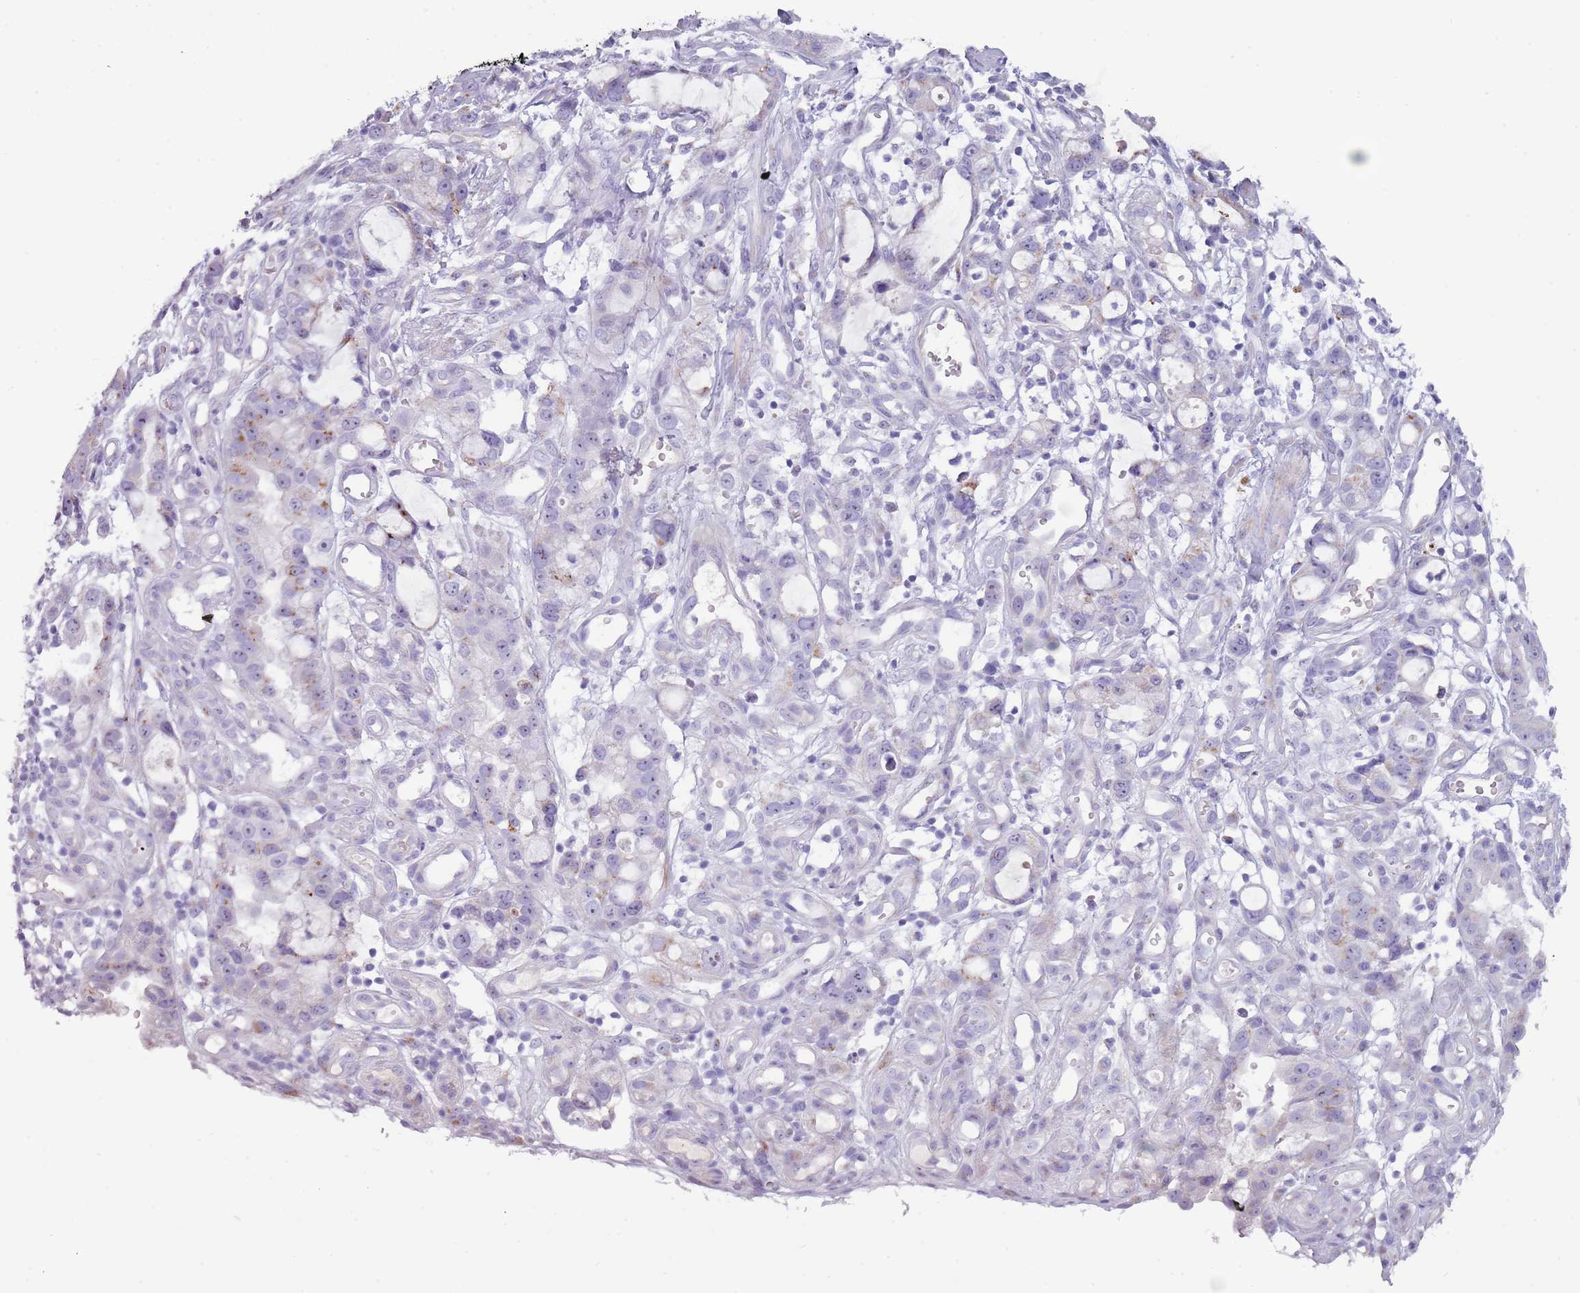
{"staining": {"intensity": "moderate", "quantity": "<25%", "location": "cytoplasmic/membranous"}, "tissue": "stomach cancer", "cell_type": "Tumor cells", "image_type": "cancer", "snomed": [{"axis": "morphology", "description": "Adenocarcinoma, NOS"}, {"axis": "topography", "description": "Stomach"}], "caption": "Moderate cytoplasmic/membranous positivity for a protein is present in approximately <25% of tumor cells of adenocarcinoma (stomach) using IHC.", "gene": "NBPF6", "patient": {"sex": "male", "age": 55}}